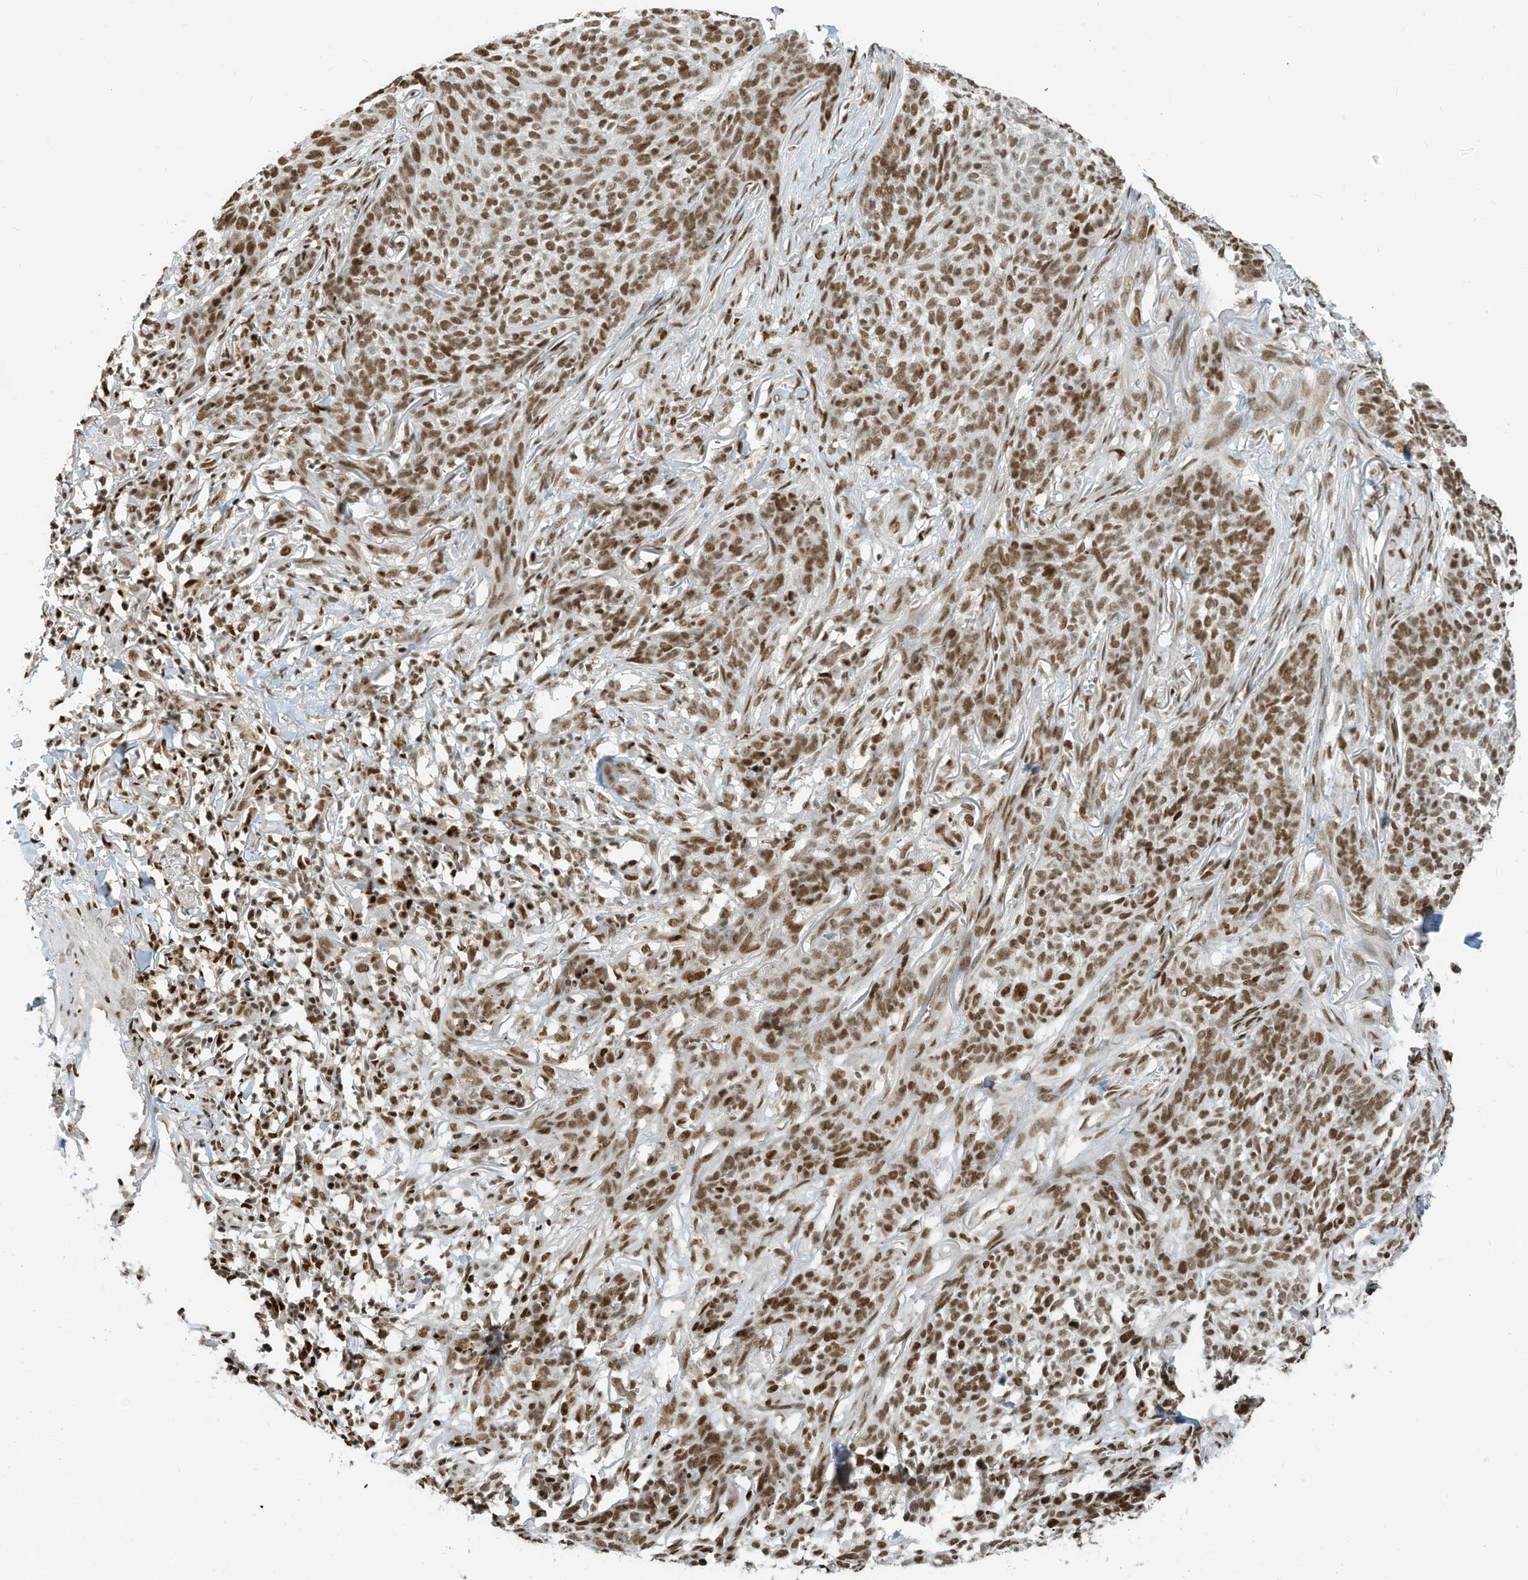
{"staining": {"intensity": "moderate", "quantity": ">75%", "location": "nuclear"}, "tissue": "skin cancer", "cell_type": "Tumor cells", "image_type": "cancer", "snomed": [{"axis": "morphology", "description": "Basal cell carcinoma"}, {"axis": "topography", "description": "Skin"}], "caption": "This is an image of IHC staining of skin basal cell carcinoma, which shows moderate staining in the nuclear of tumor cells.", "gene": "SAMD15", "patient": {"sex": "male", "age": 85}}